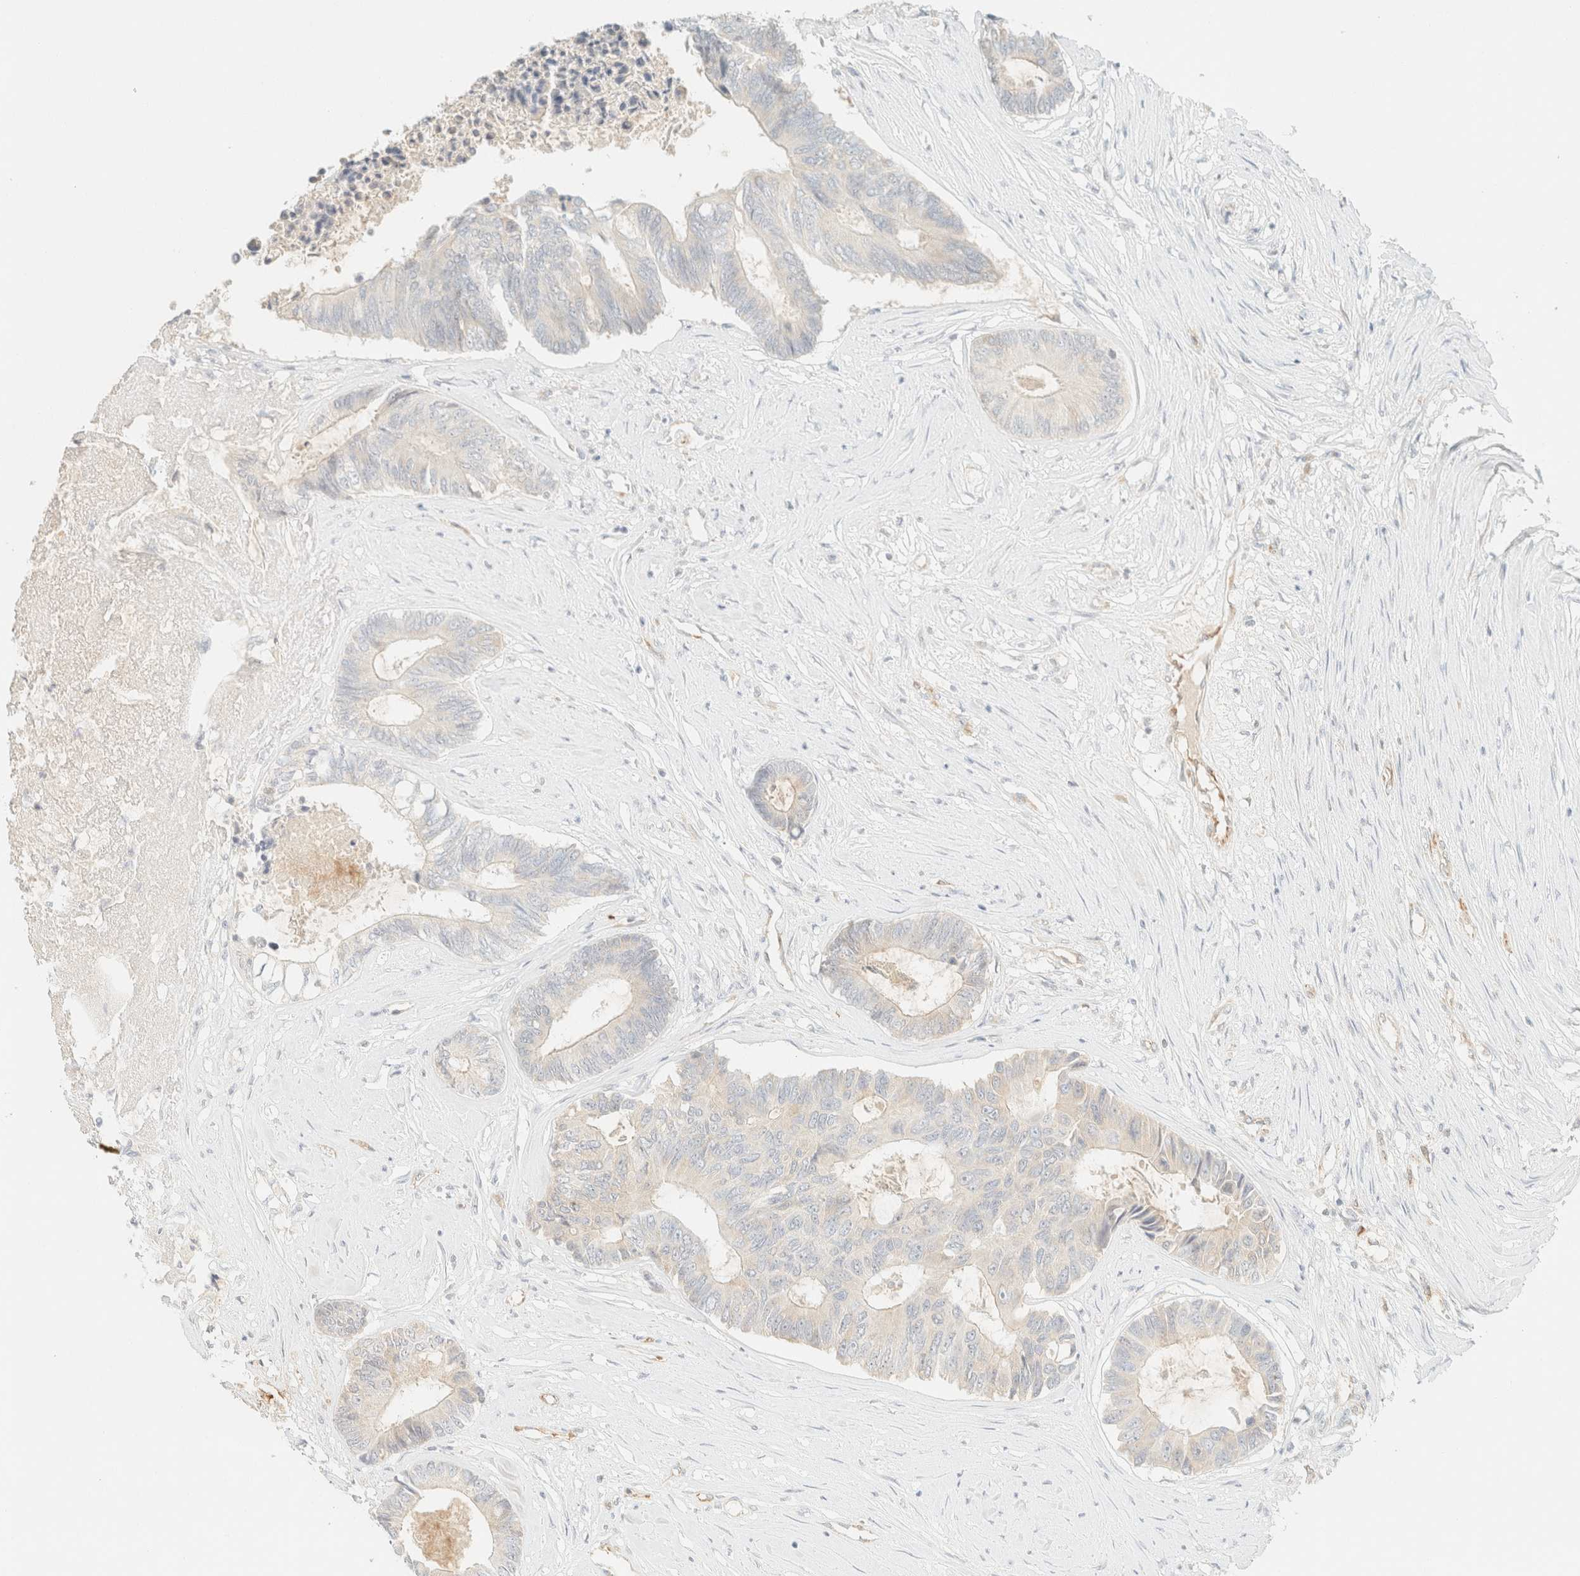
{"staining": {"intensity": "negative", "quantity": "none", "location": "none"}, "tissue": "colorectal cancer", "cell_type": "Tumor cells", "image_type": "cancer", "snomed": [{"axis": "morphology", "description": "Adenocarcinoma, NOS"}, {"axis": "topography", "description": "Rectum"}], "caption": "Tumor cells are negative for protein expression in human colorectal adenocarcinoma. (DAB (3,3'-diaminobenzidine) immunohistochemistry with hematoxylin counter stain).", "gene": "SPARCL1", "patient": {"sex": "male", "age": 63}}